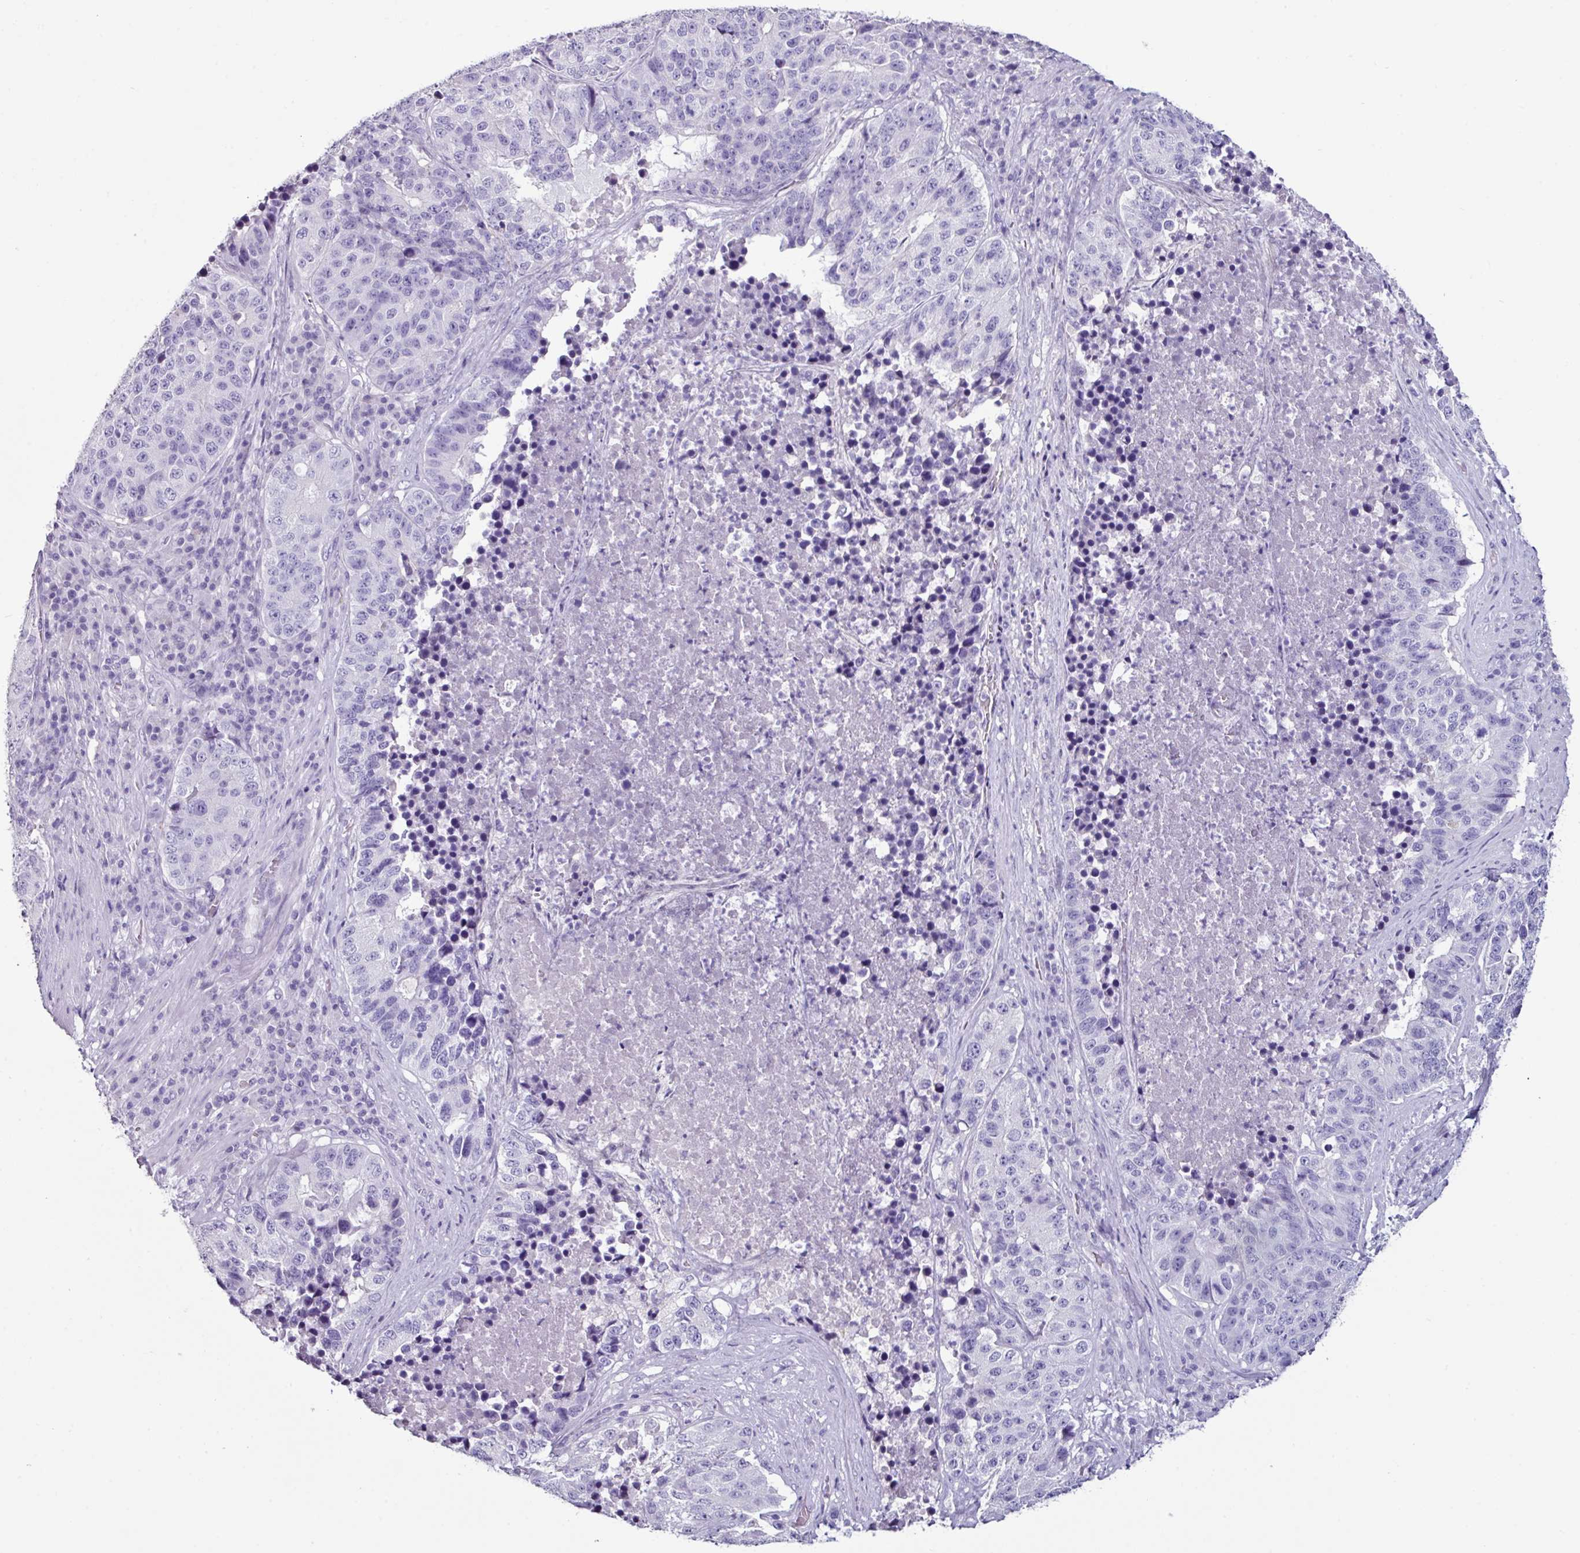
{"staining": {"intensity": "negative", "quantity": "none", "location": "none"}, "tissue": "stomach cancer", "cell_type": "Tumor cells", "image_type": "cancer", "snomed": [{"axis": "morphology", "description": "Adenocarcinoma, NOS"}, {"axis": "topography", "description": "Stomach"}], "caption": "Immunohistochemistry (IHC) micrograph of human stomach cancer (adenocarcinoma) stained for a protein (brown), which reveals no positivity in tumor cells.", "gene": "GLP2R", "patient": {"sex": "male", "age": 71}}